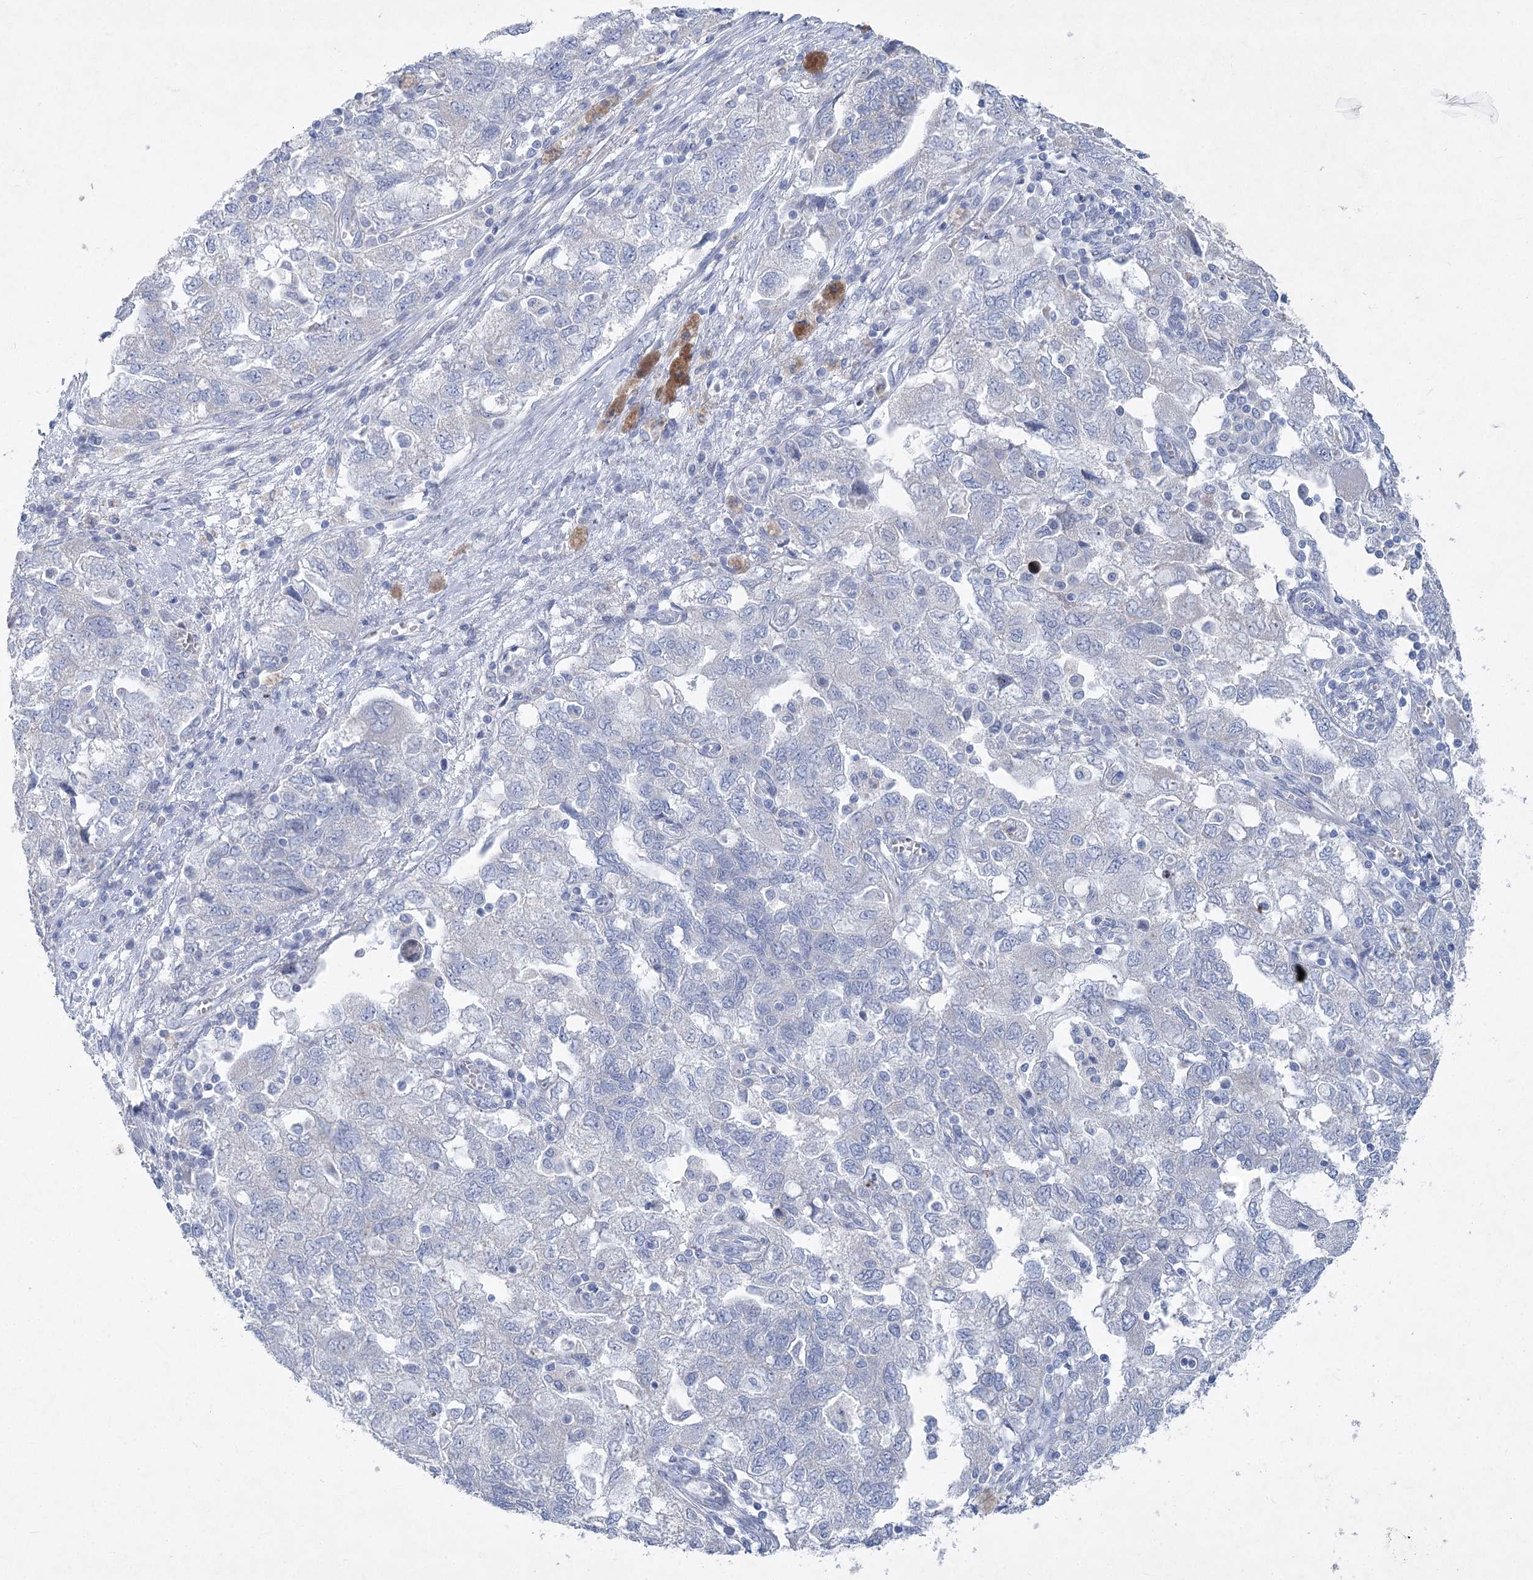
{"staining": {"intensity": "negative", "quantity": "none", "location": "none"}, "tissue": "ovarian cancer", "cell_type": "Tumor cells", "image_type": "cancer", "snomed": [{"axis": "morphology", "description": "Carcinoma, NOS"}, {"axis": "morphology", "description": "Cystadenocarcinoma, serous, NOS"}, {"axis": "topography", "description": "Ovary"}], "caption": "DAB (3,3'-diaminobenzidine) immunohistochemical staining of ovarian cancer displays no significant staining in tumor cells.", "gene": "WDR74", "patient": {"sex": "female", "age": 69}}